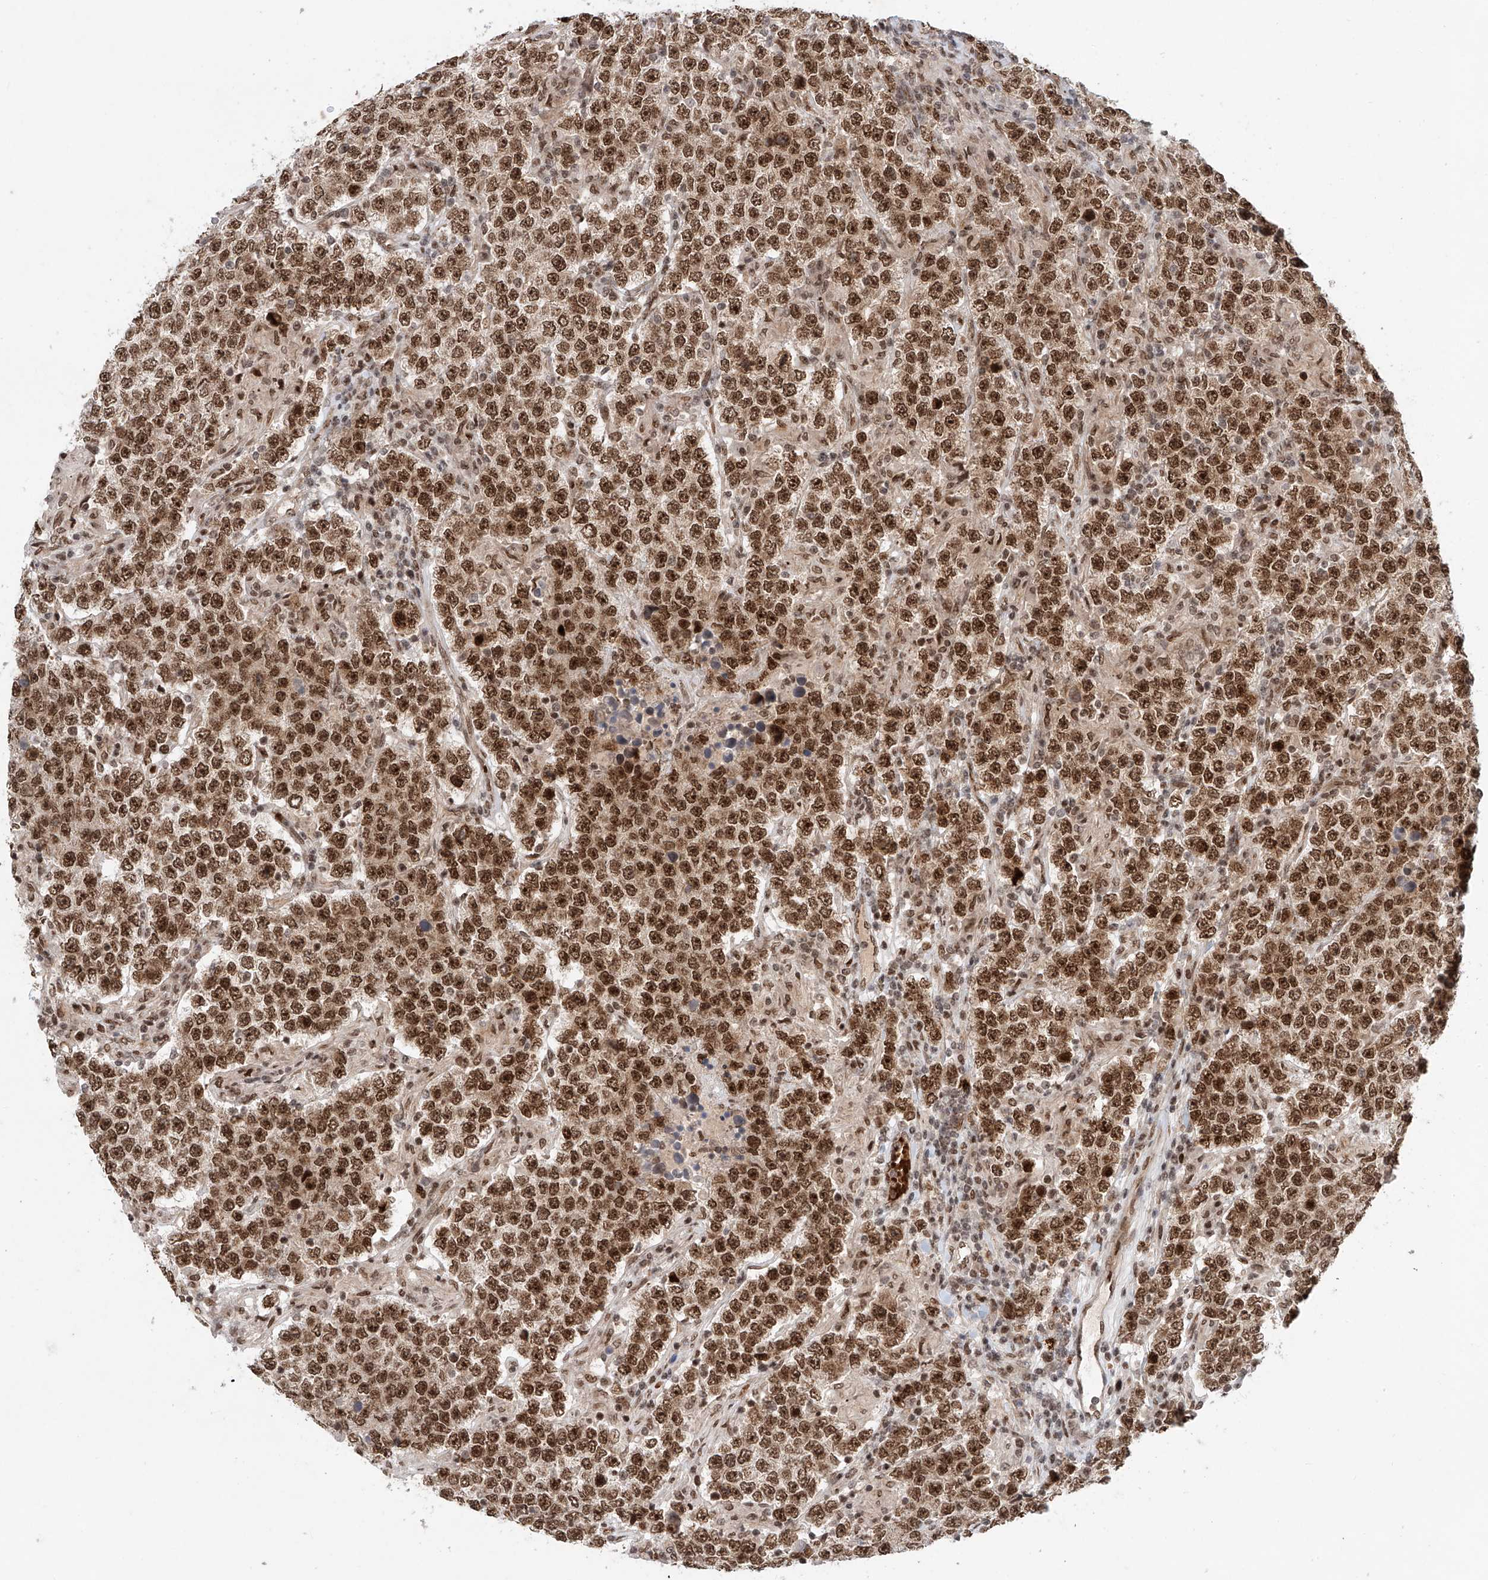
{"staining": {"intensity": "strong", "quantity": ">75%", "location": "nuclear"}, "tissue": "testis cancer", "cell_type": "Tumor cells", "image_type": "cancer", "snomed": [{"axis": "morphology", "description": "Normal tissue, NOS"}, {"axis": "morphology", "description": "Urothelial carcinoma, High grade"}, {"axis": "morphology", "description": "Seminoma, NOS"}, {"axis": "morphology", "description": "Carcinoma, Embryonal, NOS"}, {"axis": "topography", "description": "Urinary bladder"}, {"axis": "topography", "description": "Testis"}], "caption": "Immunohistochemical staining of testis cancer (seminoma) demonstrates high levels of strong nuclear positivity in approximately >75% of tumor cells.", "gene": "ZNF470", "patient": {"sex": "male", "age": 41}}